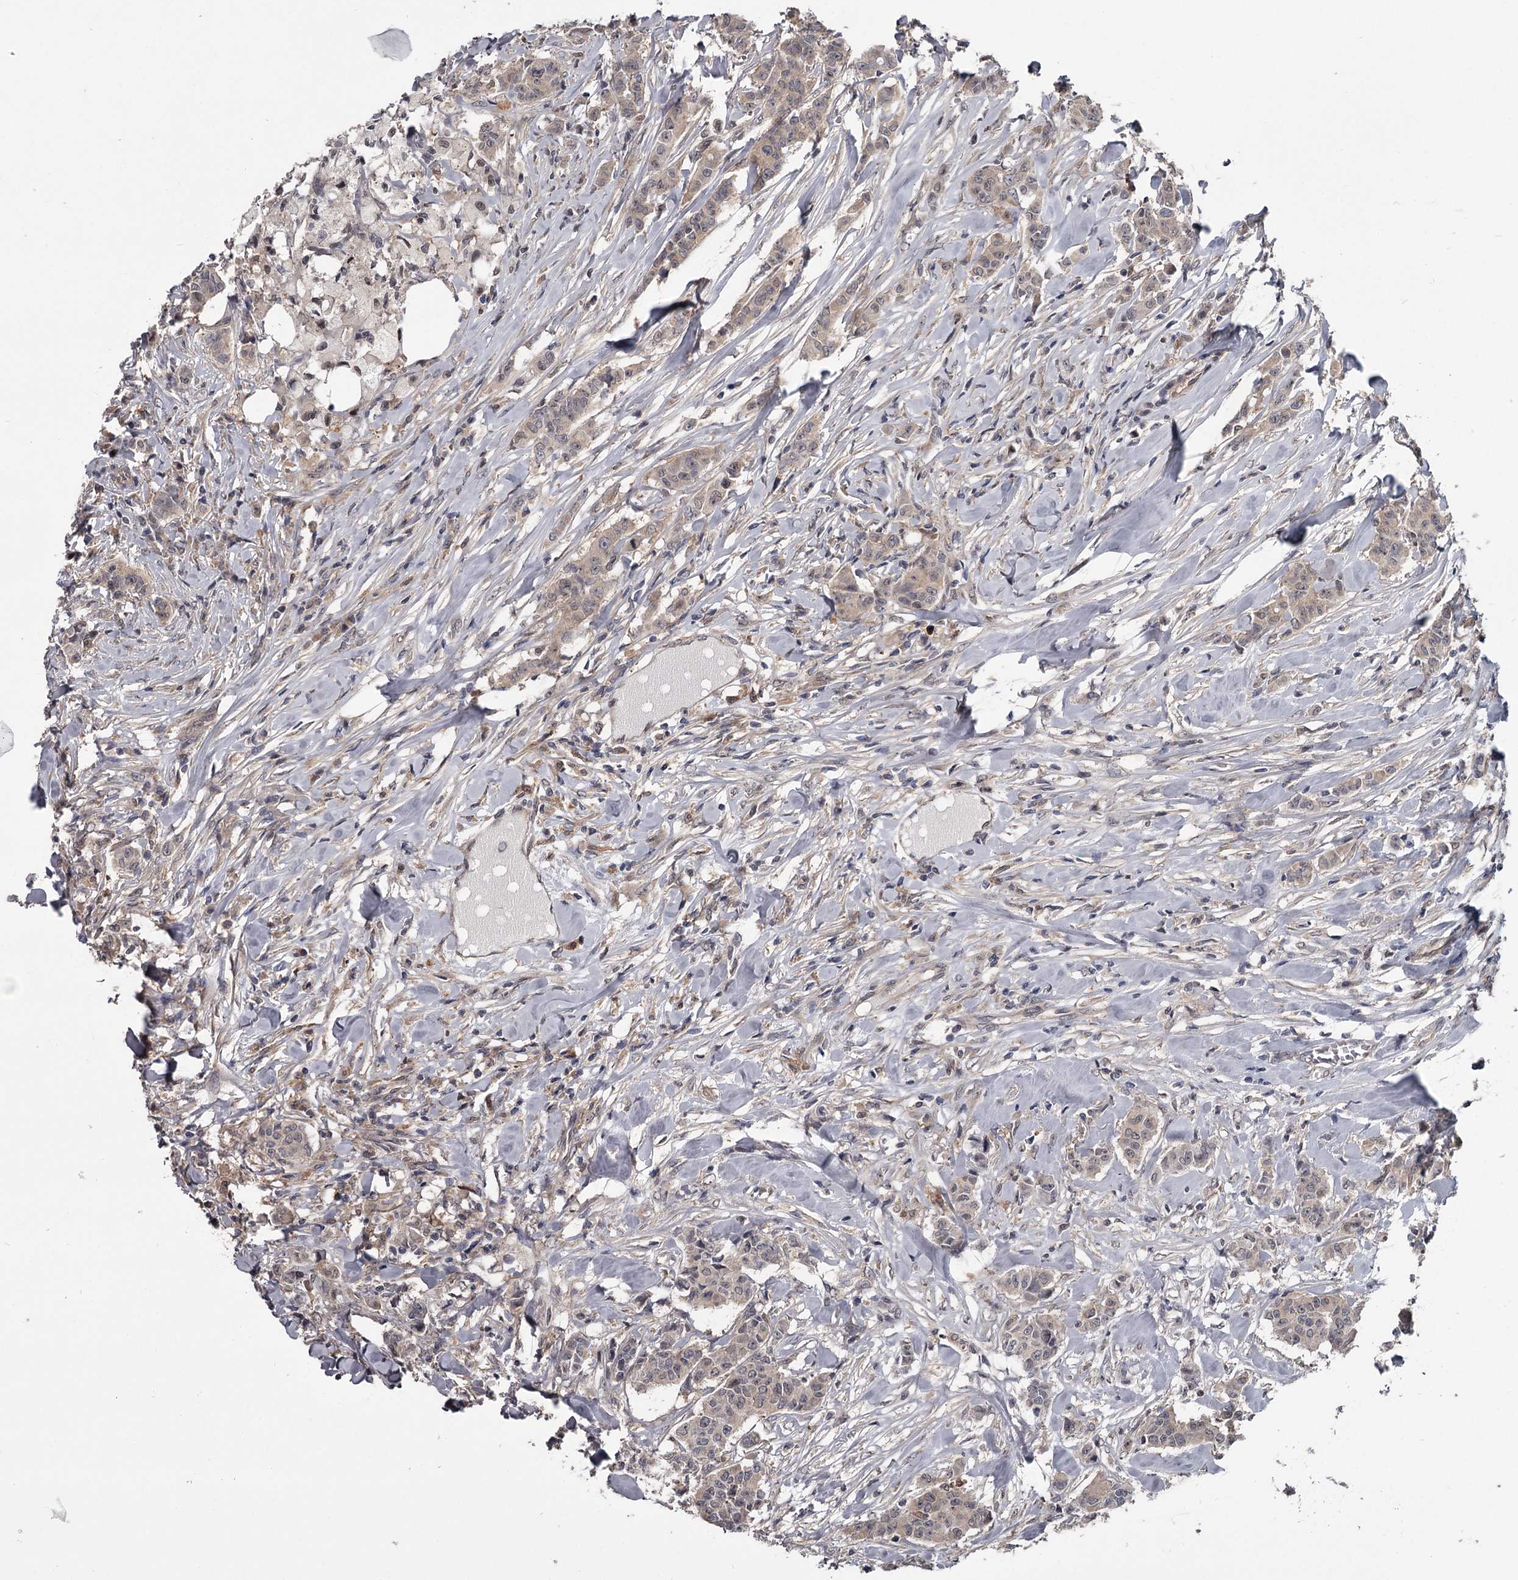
{"staining": {"intensity": "weak", "quantity": "<25%", "location": "cytoplasmic/membranous"}, "tissue": "breast cancer", "cell_type": "Tumor cells", "image_type": "cancer", "snomed": [{"axis": "morphology", "description": "Duct carcinoma"}, {"axis": "topography", "description": "Breast"}], "caption": "DAB immunohistochemical staining of human breast cancer (intraductal carcinoma) reveals no significant staining in tumor cells.", "gene": "DAO", "patient": {"sex": "female", "age": 40}}